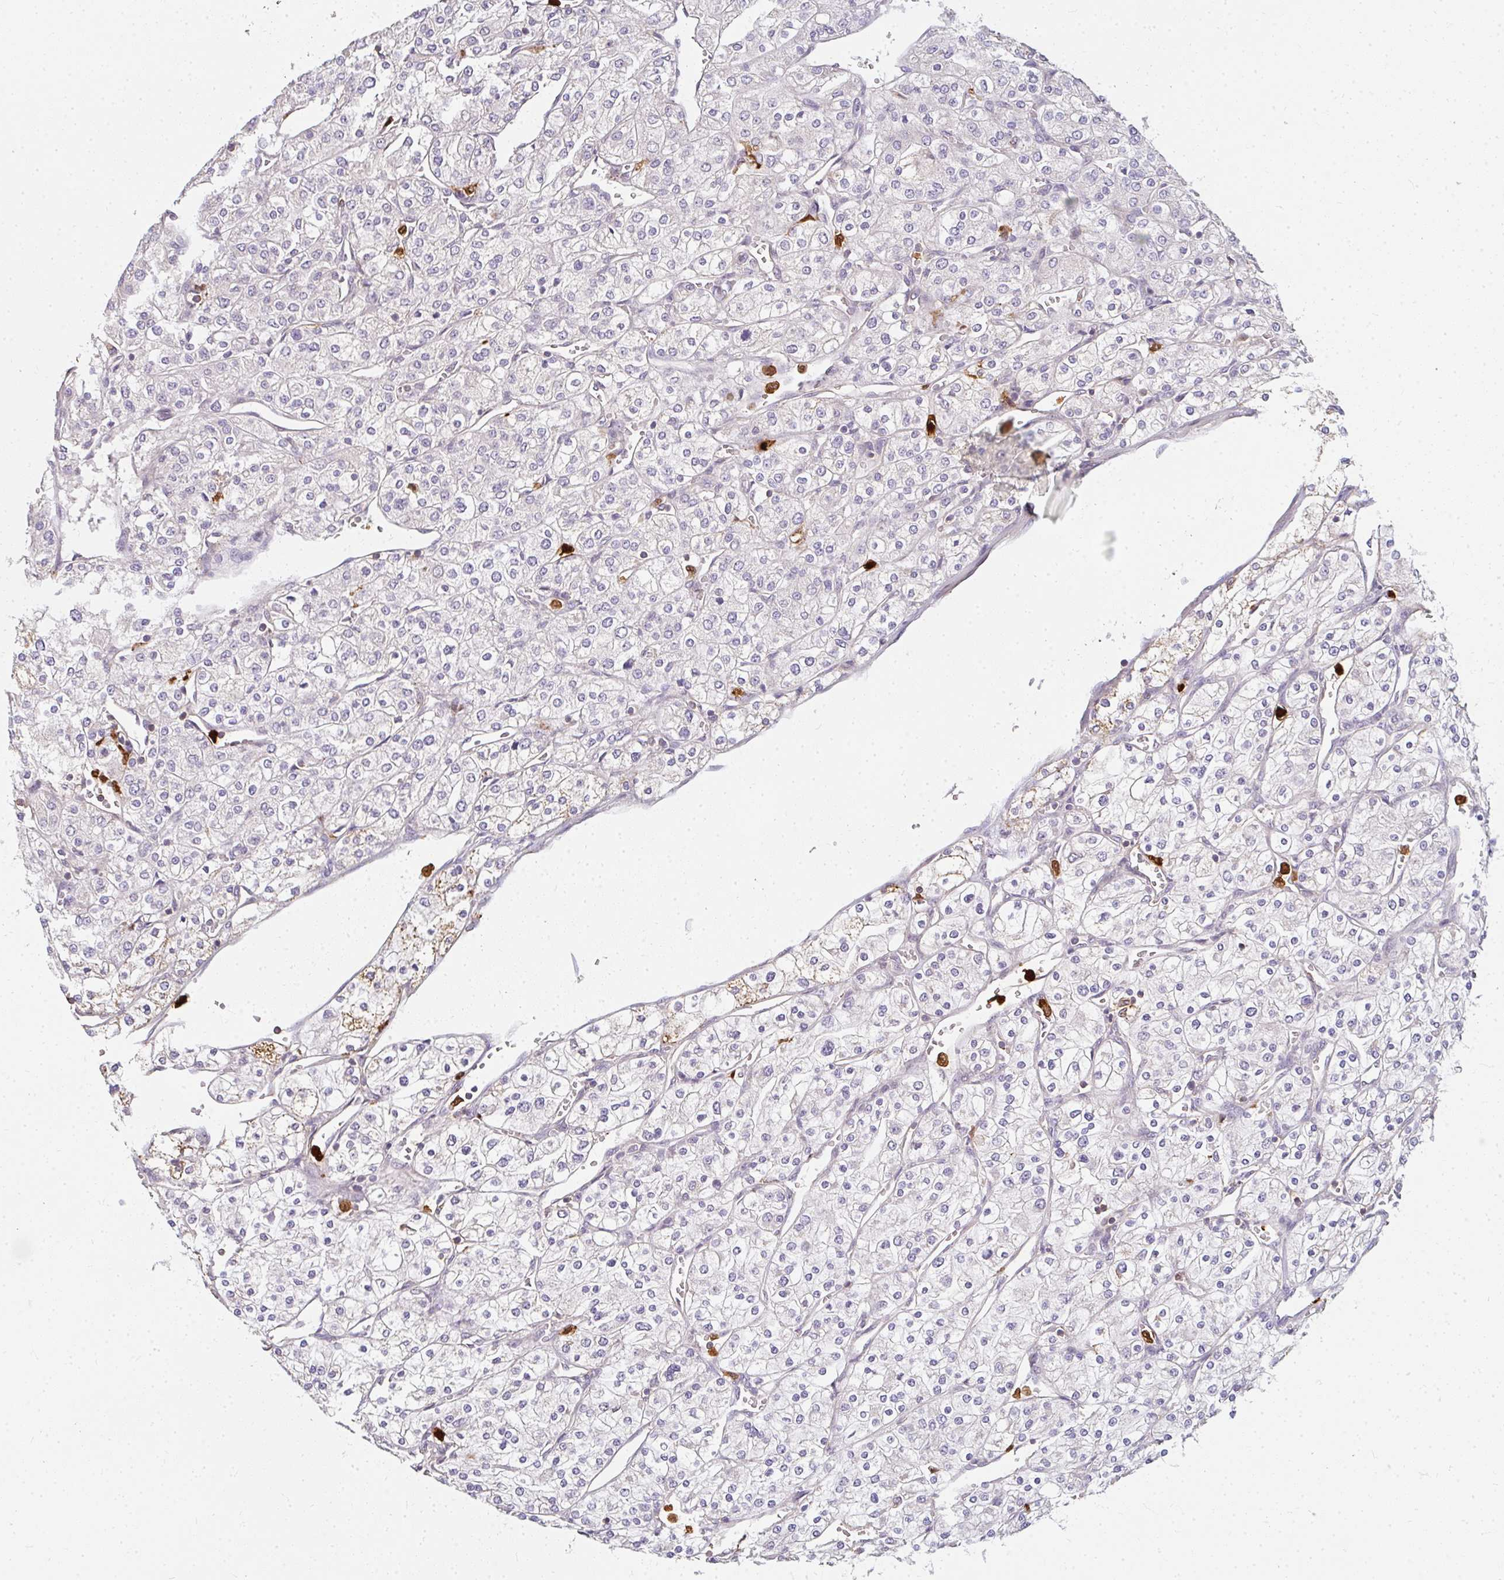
{"staining": {"intensity": "negative", "quantity": "none", "location": "none"}, "tissue": "renal cancer", "cell_type": "Tumor cells", "image_type": "cancer", "snomed": [{"axis": "morphology", "description": "Adenocarcinoma, NOS"}, {"axis": "topography", "description": "Kidney"}], "caption": "IHC of human renal adenocarcinoma reveals no staining in tumor cells. Nuclei are stained in blue.", "gene": "CNTRL", "patient": {"sex": "male", "age": 80}}